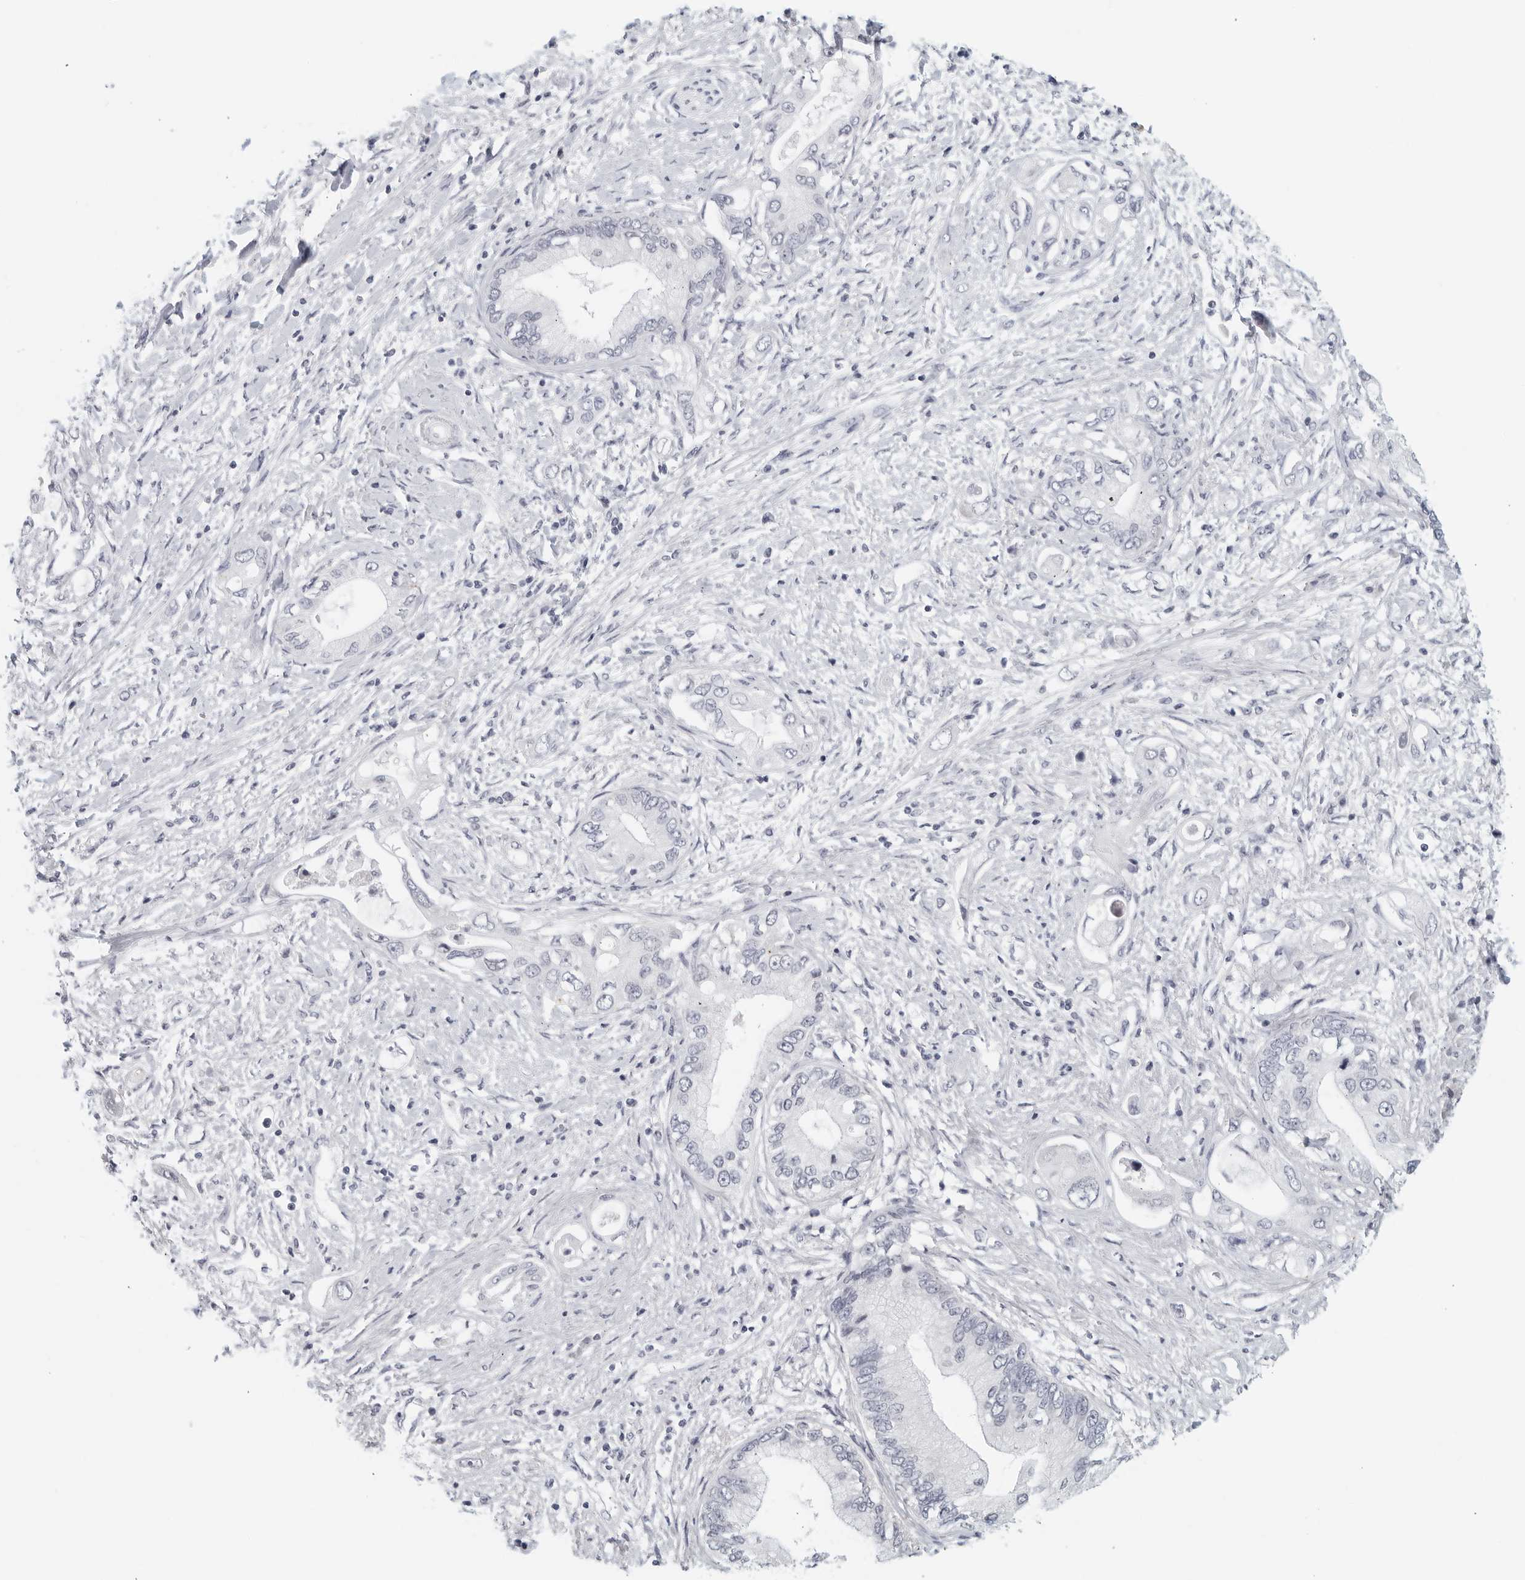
{"staining": {"intensity": "negative", "quantity": "none", "location": "none"}, "tissue": "pancreatic cancer", "cell_type": "Tumor cells", "image_type": "cancer", "snomed": [{"axis": "morphology", "description": "Inflammation, NOS"}, {"axis": "morphology", "description": "Adenocarcinoma, NOS"}, {"axis": "topography", "description": "Pancreas"}], "caption": "An image of human adenocarcinoma (pancreatic) is negative for staining in tumor cells.", "gene": "MATN1", "patient": {"sex": "female", "age": 56}}